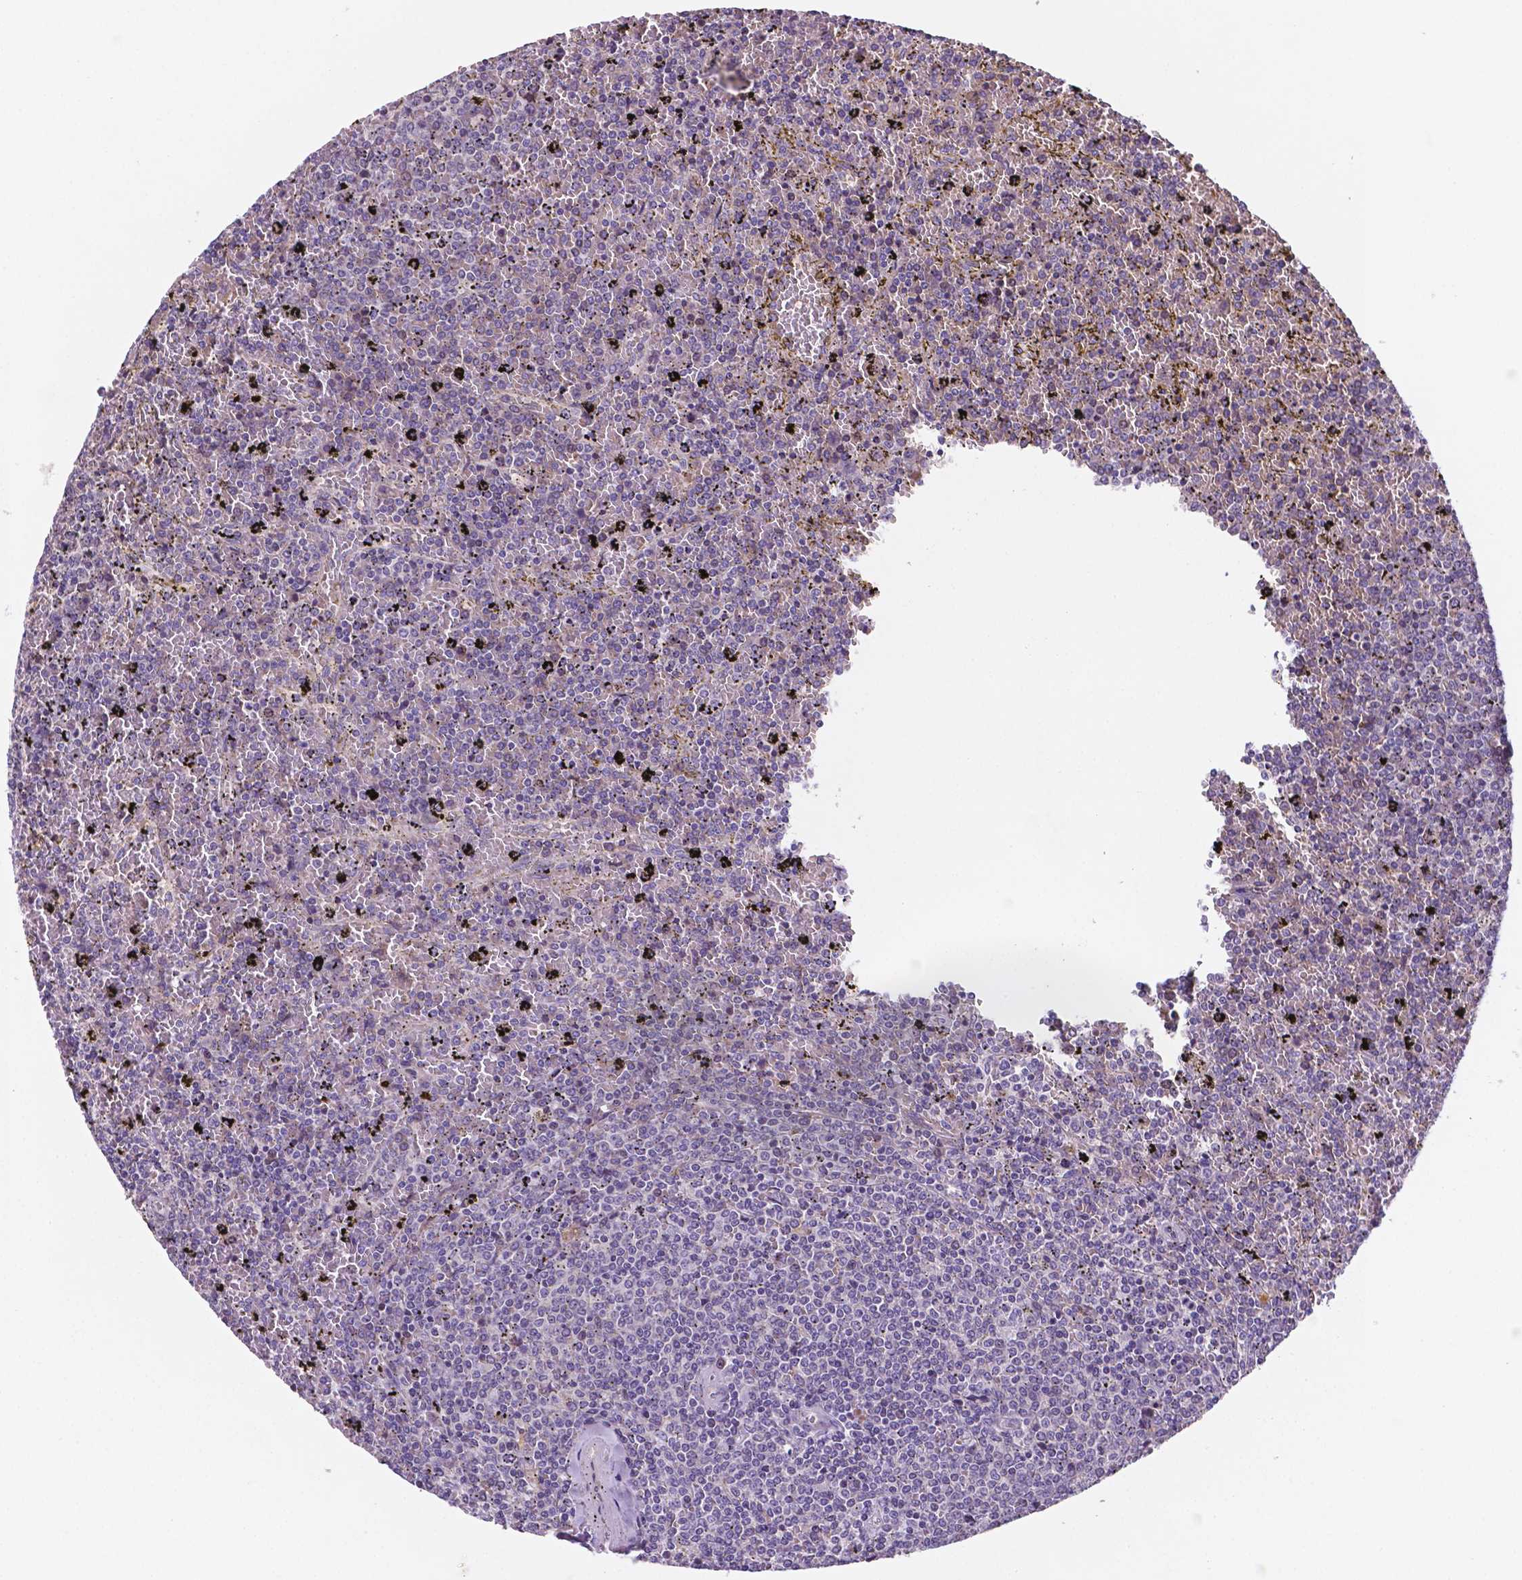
{"staining": {"intensity": "negative", "quantity": "none", "location": "none"}, "tissue": "lymphoma", "cell_type": "Tumor cells", "image_type": "cancer", "snomed": [{"axis": "morphology", "description": "Malignant lymphoma, non-Hodgkin's type, Low grade"}, {"axis": "topography", "description": "Spleen"}], "caption": "The image exhibits no significant staining in tumor cells of lymphoma.", "gene": "TM4SF20", "patient": {"sex": "female", "age": 77}}